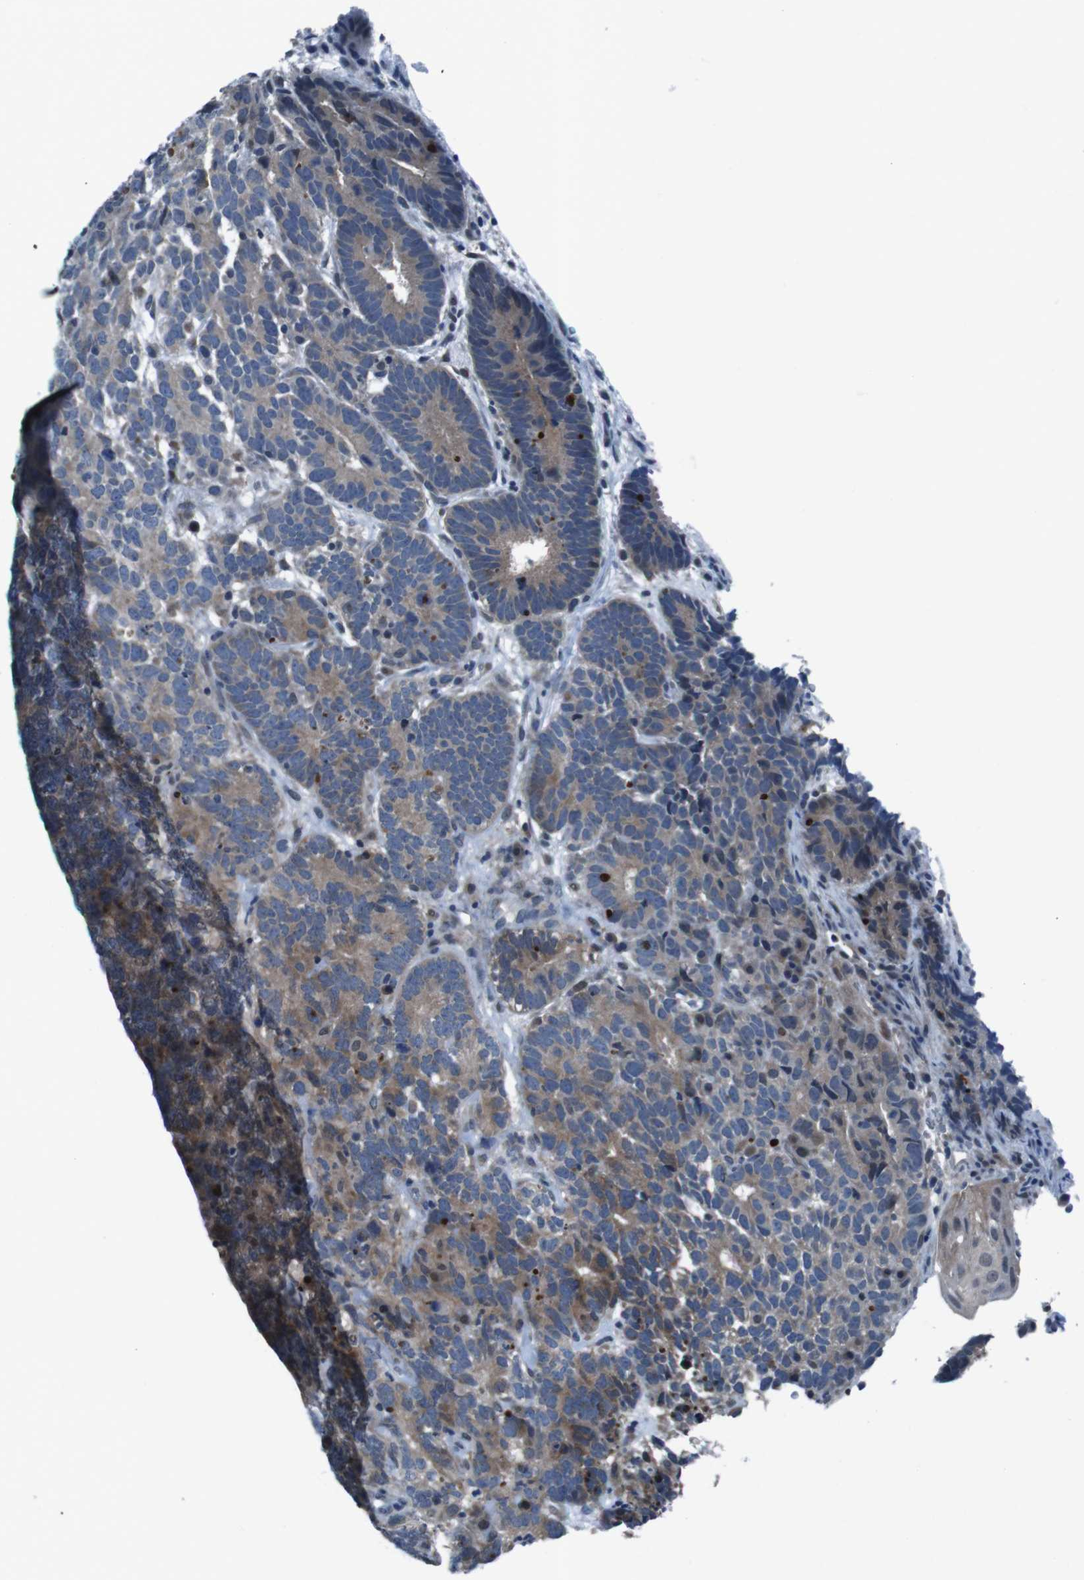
{"staining": {"intensity": "moderate", "quantity": "25%-75%", "location": "cytoplasmic/membranous"}, "tissue": "testis cancer", "cell_type": "Tumor cells", "image_type": "cancer", "snomed": [{"axis": "morphology", "description": "Carcinoma, Embryonal, NOS"}, {"axis": "topography", "description": "Testis"}], "caption": "IHC image of neoplastic tissue: human embryonal carcinoma (testis) stained using immunohistochemistry exhibits medium levels of moderate protein expression localized specifically in the cytoplasmic/membranous of tumor cells, appearing as a cytoplasmic/membranous brown color.", "gene": "LRP5", "patient": {"sex": "male", "age": 26}}